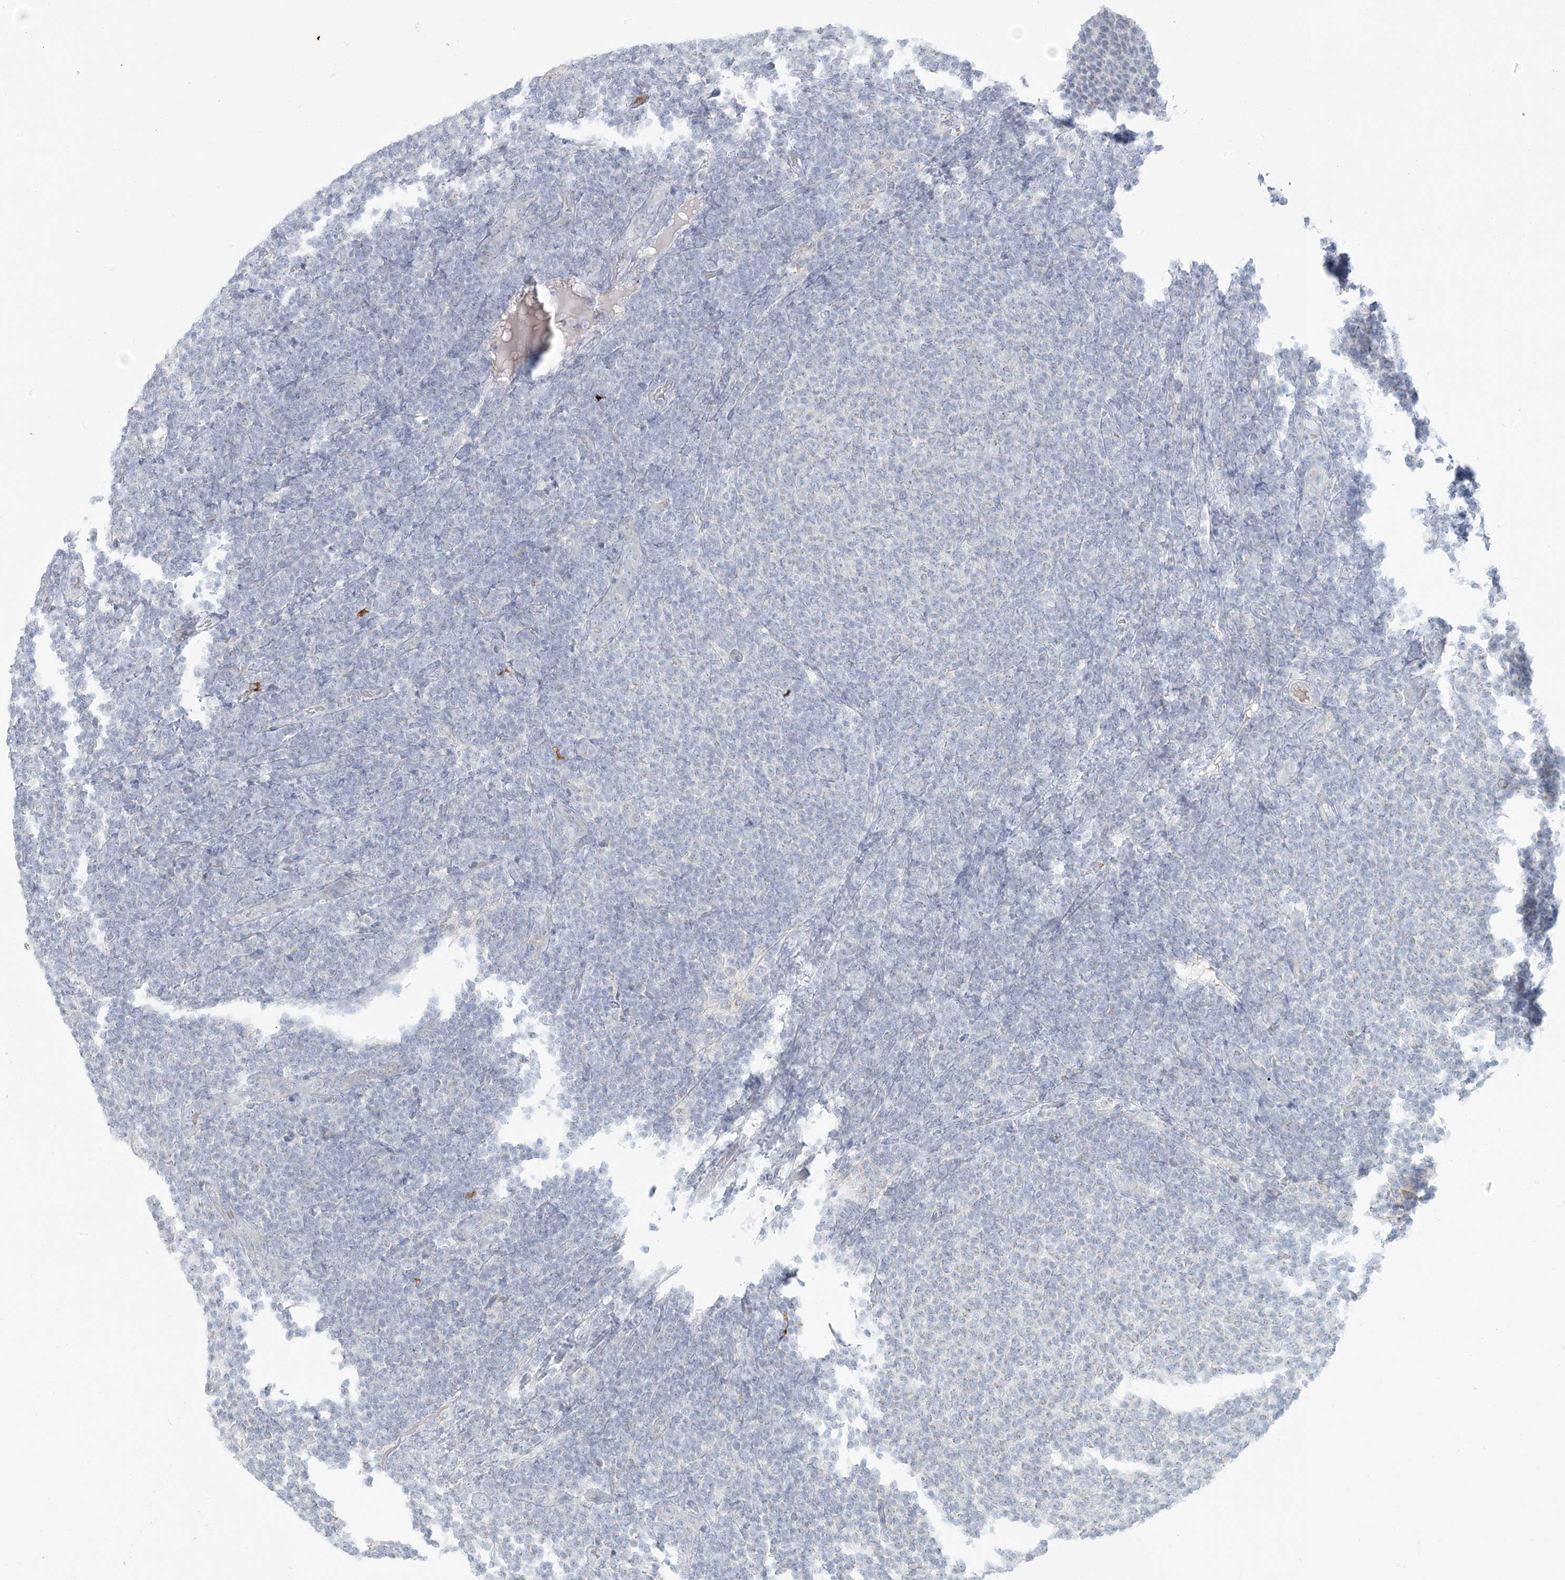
{"staining": {"intensity": "negative", "quantity": "none", "location": "none"}, "tissue": "lymphoma", "cell_type": "Tumor cells", "image_type": "cancer", "snomed": [{"axis": "morphology", "description": "Malignant lymphoma, non-Hodgkin's type, Low grade"}, {"axis": "topography", "description": "Lymph node"}], "caption": "Immunohistochemical staining of lymphoma shows no significant expression in tumor cells. (DAB (3,3'-diaminobenzidine) immunohistochemistry, high magnification).", "gene": "SCML1", "patient": {"sex": "male", "age": 66}}